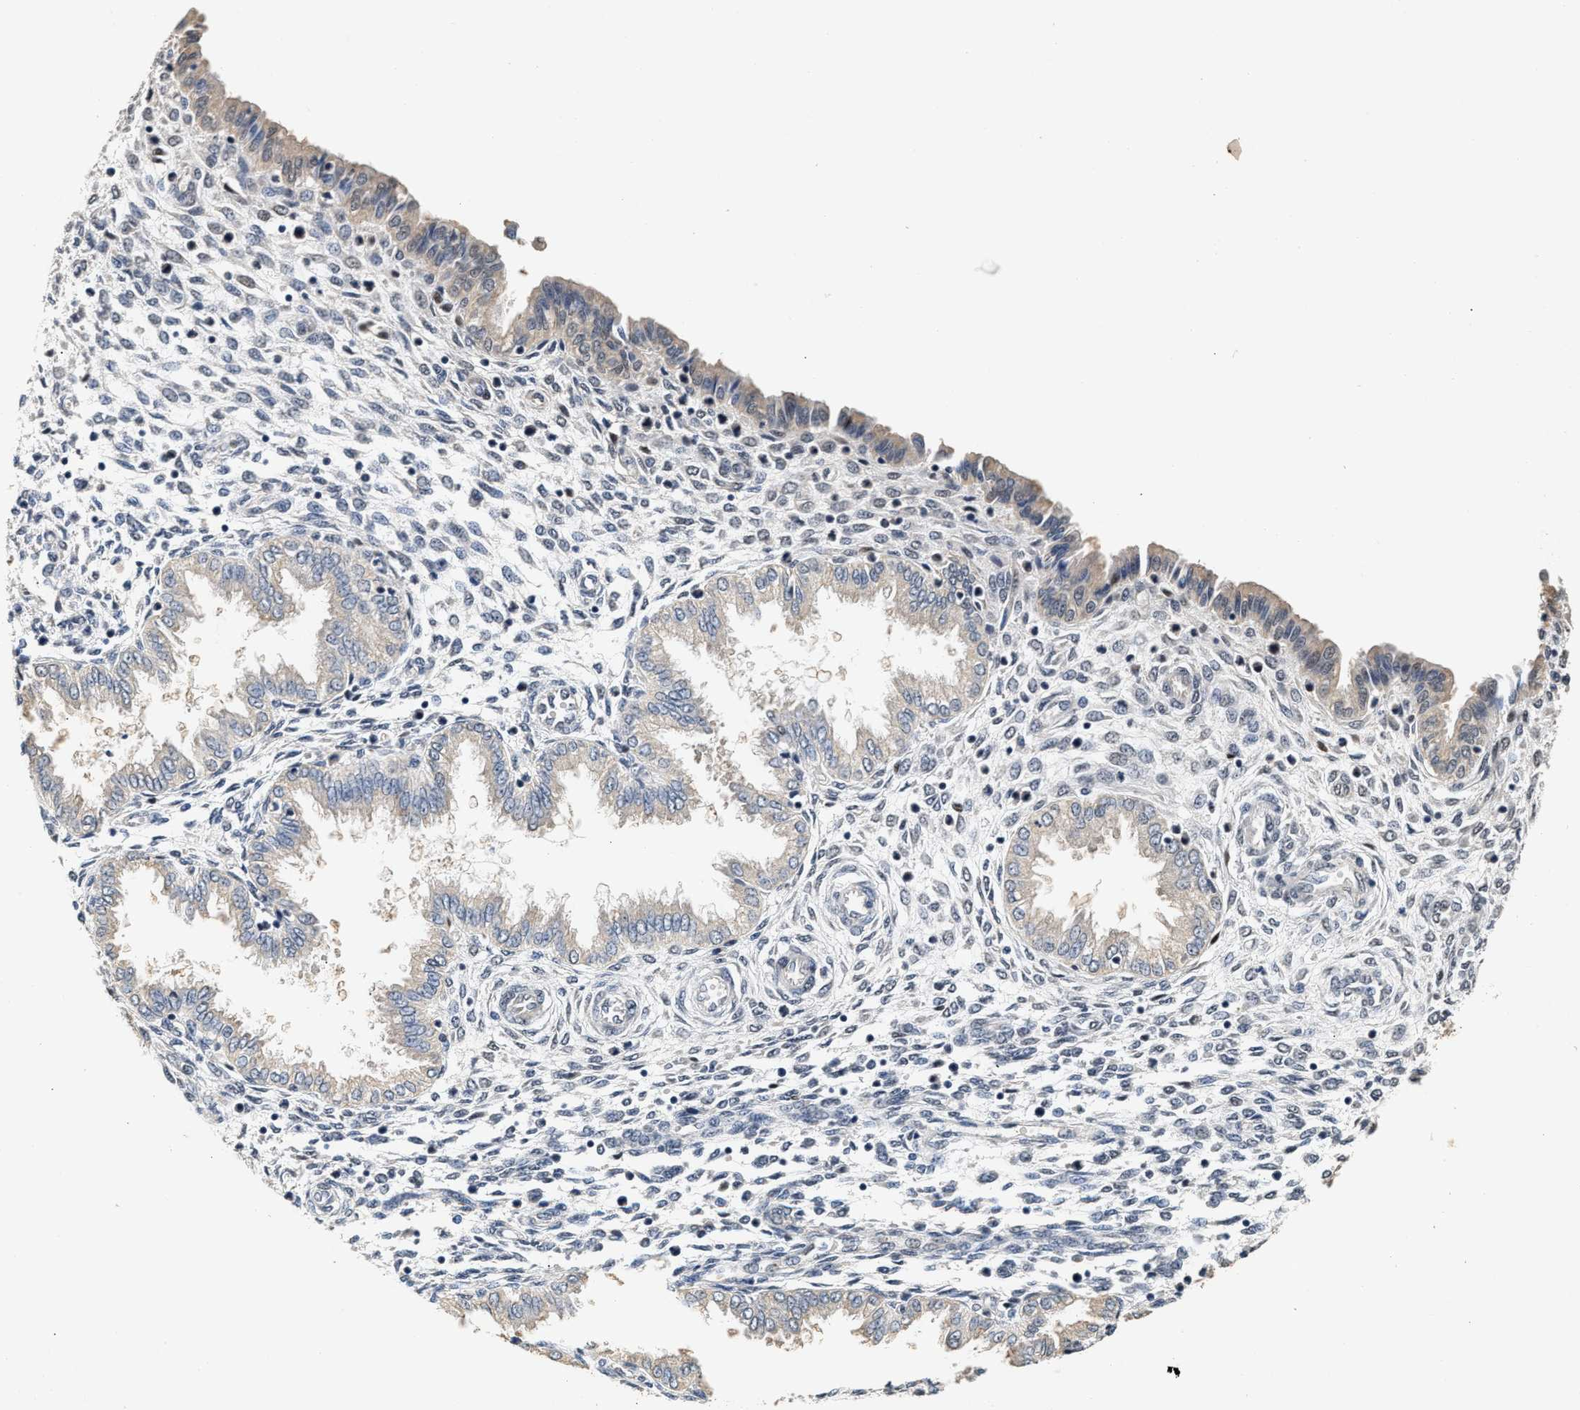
{"staining": {"intensity": "negative", "quantity": "none", "location": "none"}, "tissue": "endometrium", "cell_type": "Cells in endometrial stroma", "image_type": "normal", "snomed": [{"axis": "morphology", "description": "Normal tissue, NOS"}, {"axis": "topography", "description": "Endometrium"}], "caption": "Image shows no protein staining in cells in endometrial stroma of benign endometrium. Nuclei are stained in blue.", "gene": "THOC1", "patient": {"sex": "female", "age": 33}}